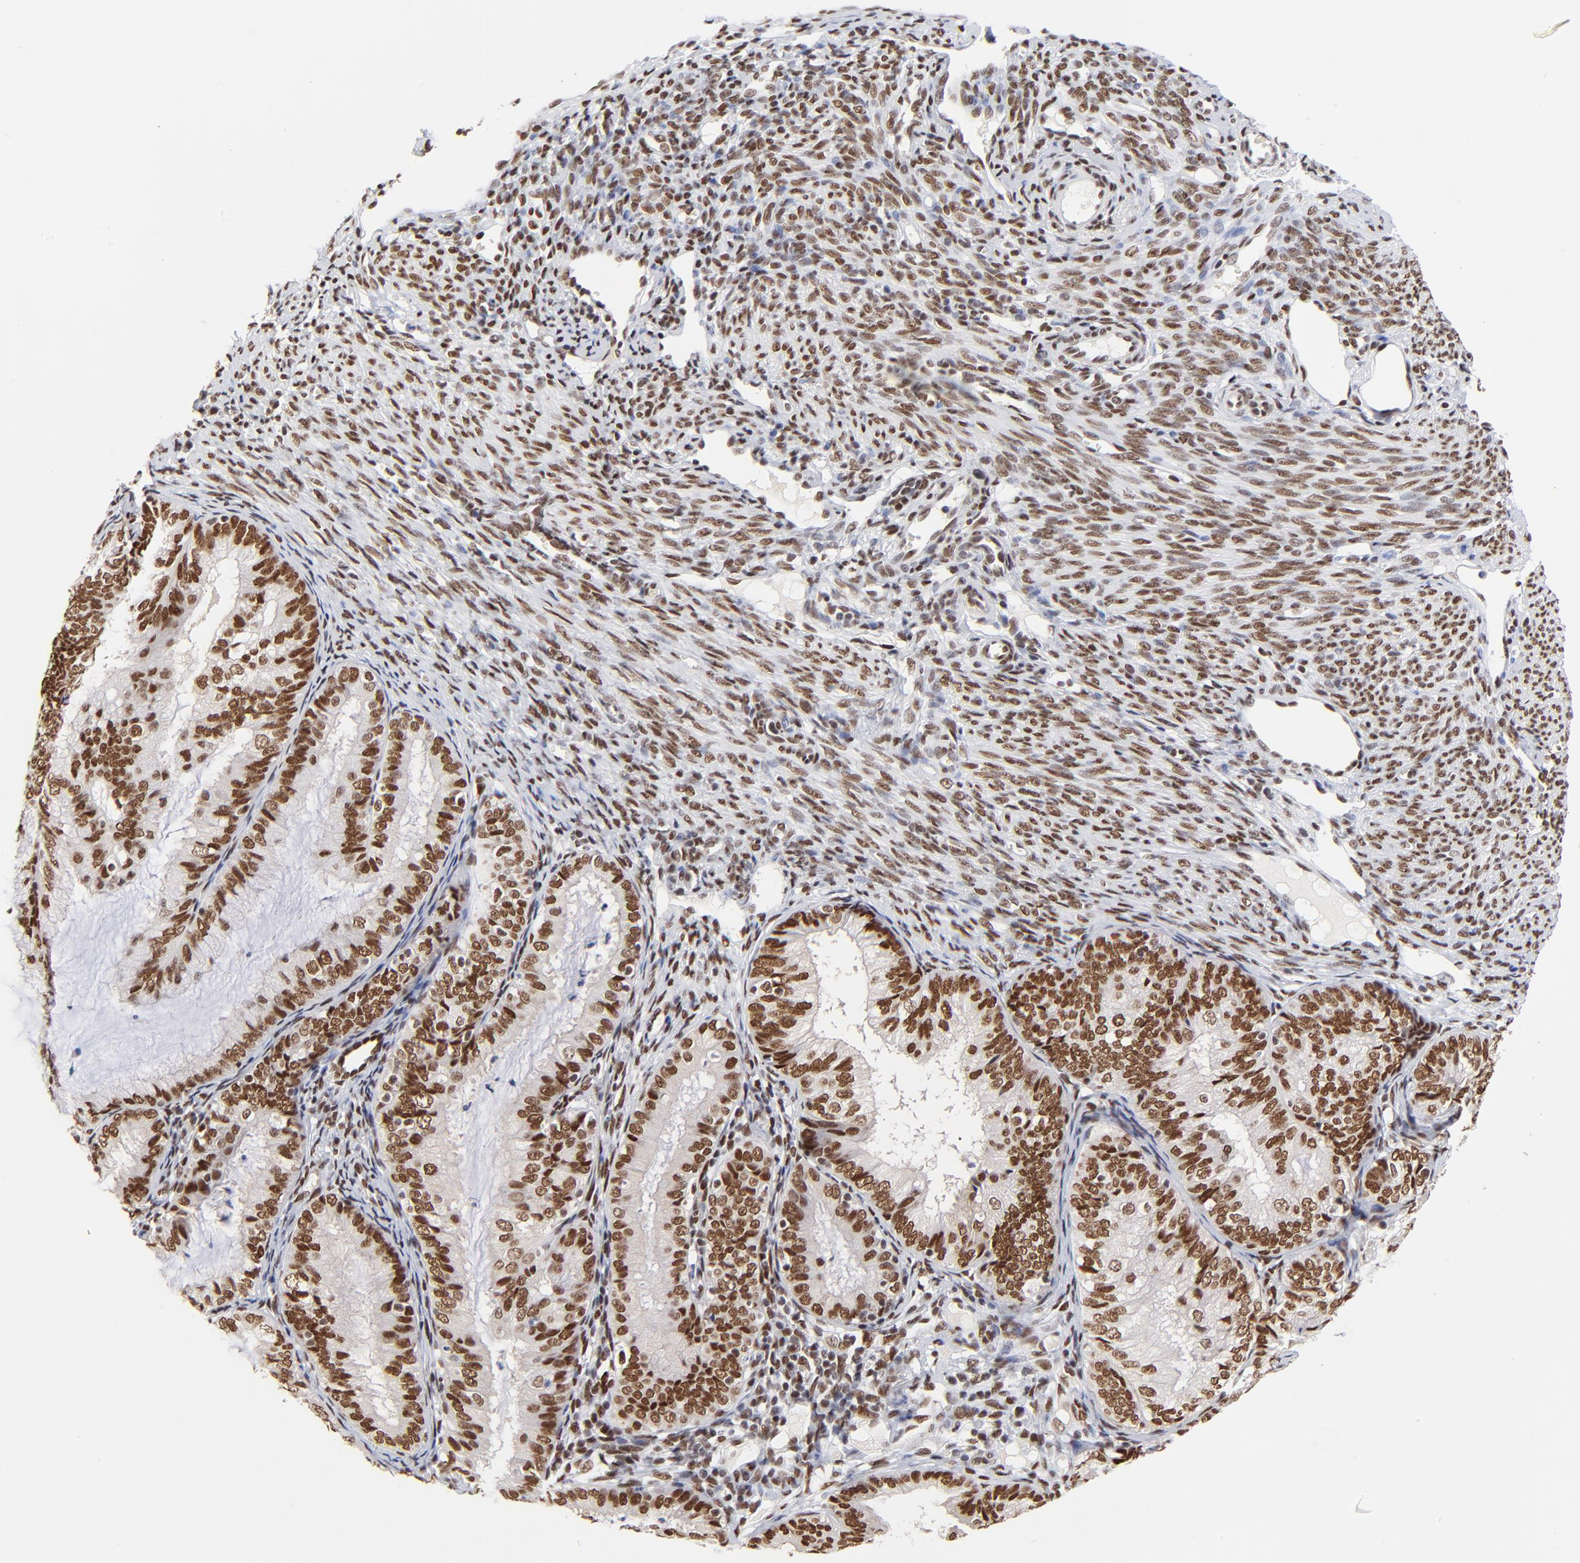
{"staining": {"intensity": "strong", "quantity": ">75%", "location": "nuclear"}, "tissue": "endometrial cancer", "cell_type": "Tumor cells", "image_type": "cancer", "snomed": [{"axis": "morphology", "description": "Adenocarcinoma, NOS"}, {"axis": "topography", "description": "Endometrium"}], "caption": "Endometrial cancer stained with a brown dye reveals strong nuclear positive expression in about >75% of tumor cells.", "gene": "ZMYM3", "patient": {"sex": "female", "age": 66}}